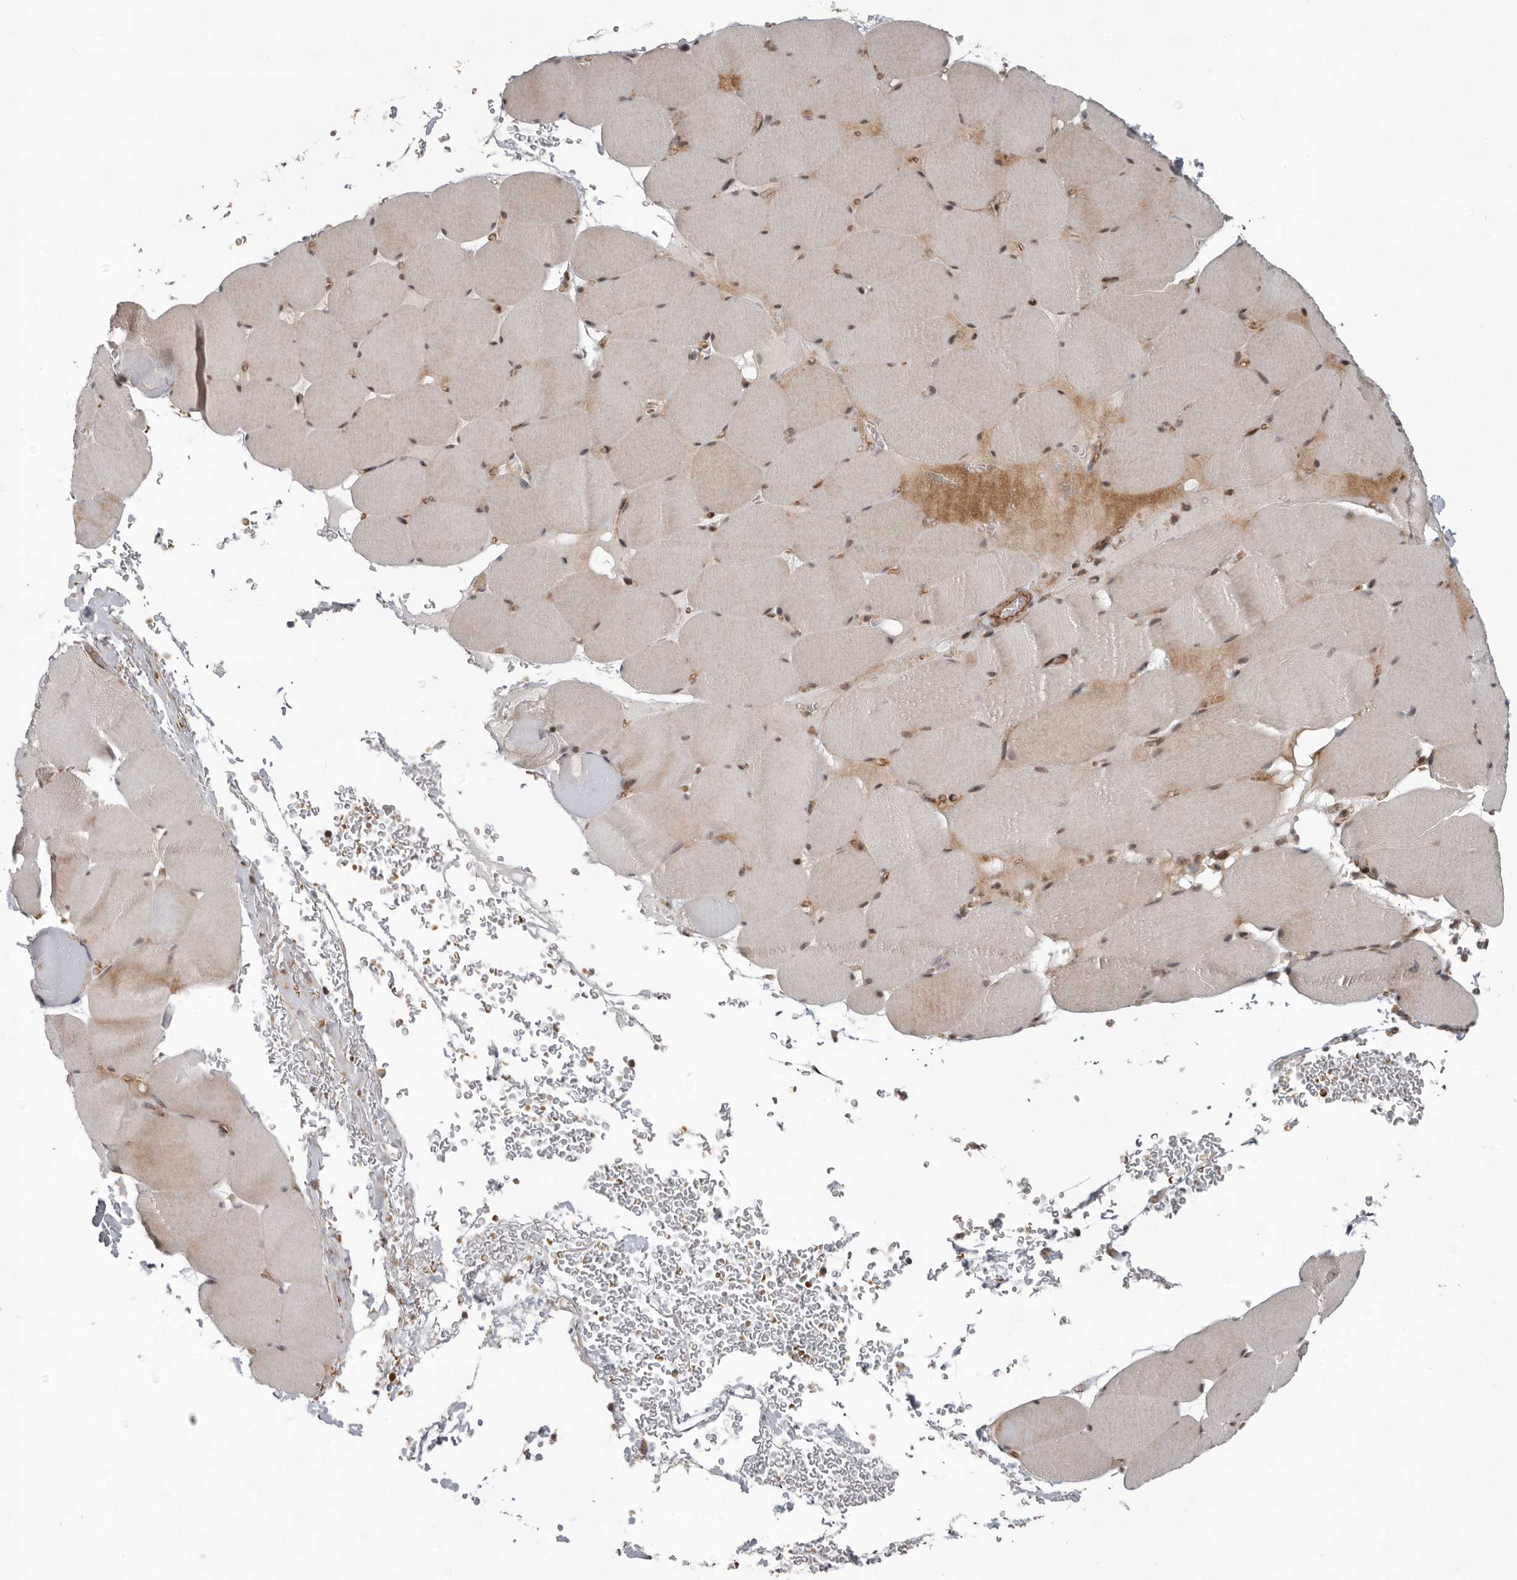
{"staining": {"intensity": "moderate", "quantity": ">75%", "location": "nuclear"}, "tissue": "skeletal muscle", "cell_type": "Myocytes", "image_type": "normal", "snomed": [{"axis": "morphology", "description": "Normal tissue, NOS"}, {"axis": "topography", "description": "Skeletal muscle"}], "caption": "Immunohistochemistry (IHC) micrograph of unremarkable skeletal muscle: skeletal muscle stained using immunohistochemistry (IHC) demonstrates medium levels of moderate protein expression localized specifically in the nuclear of myocytes, appearing as a nuclear brown color.", "gene": "RABIF", "patient": {"sex": "male", "age": 62}}